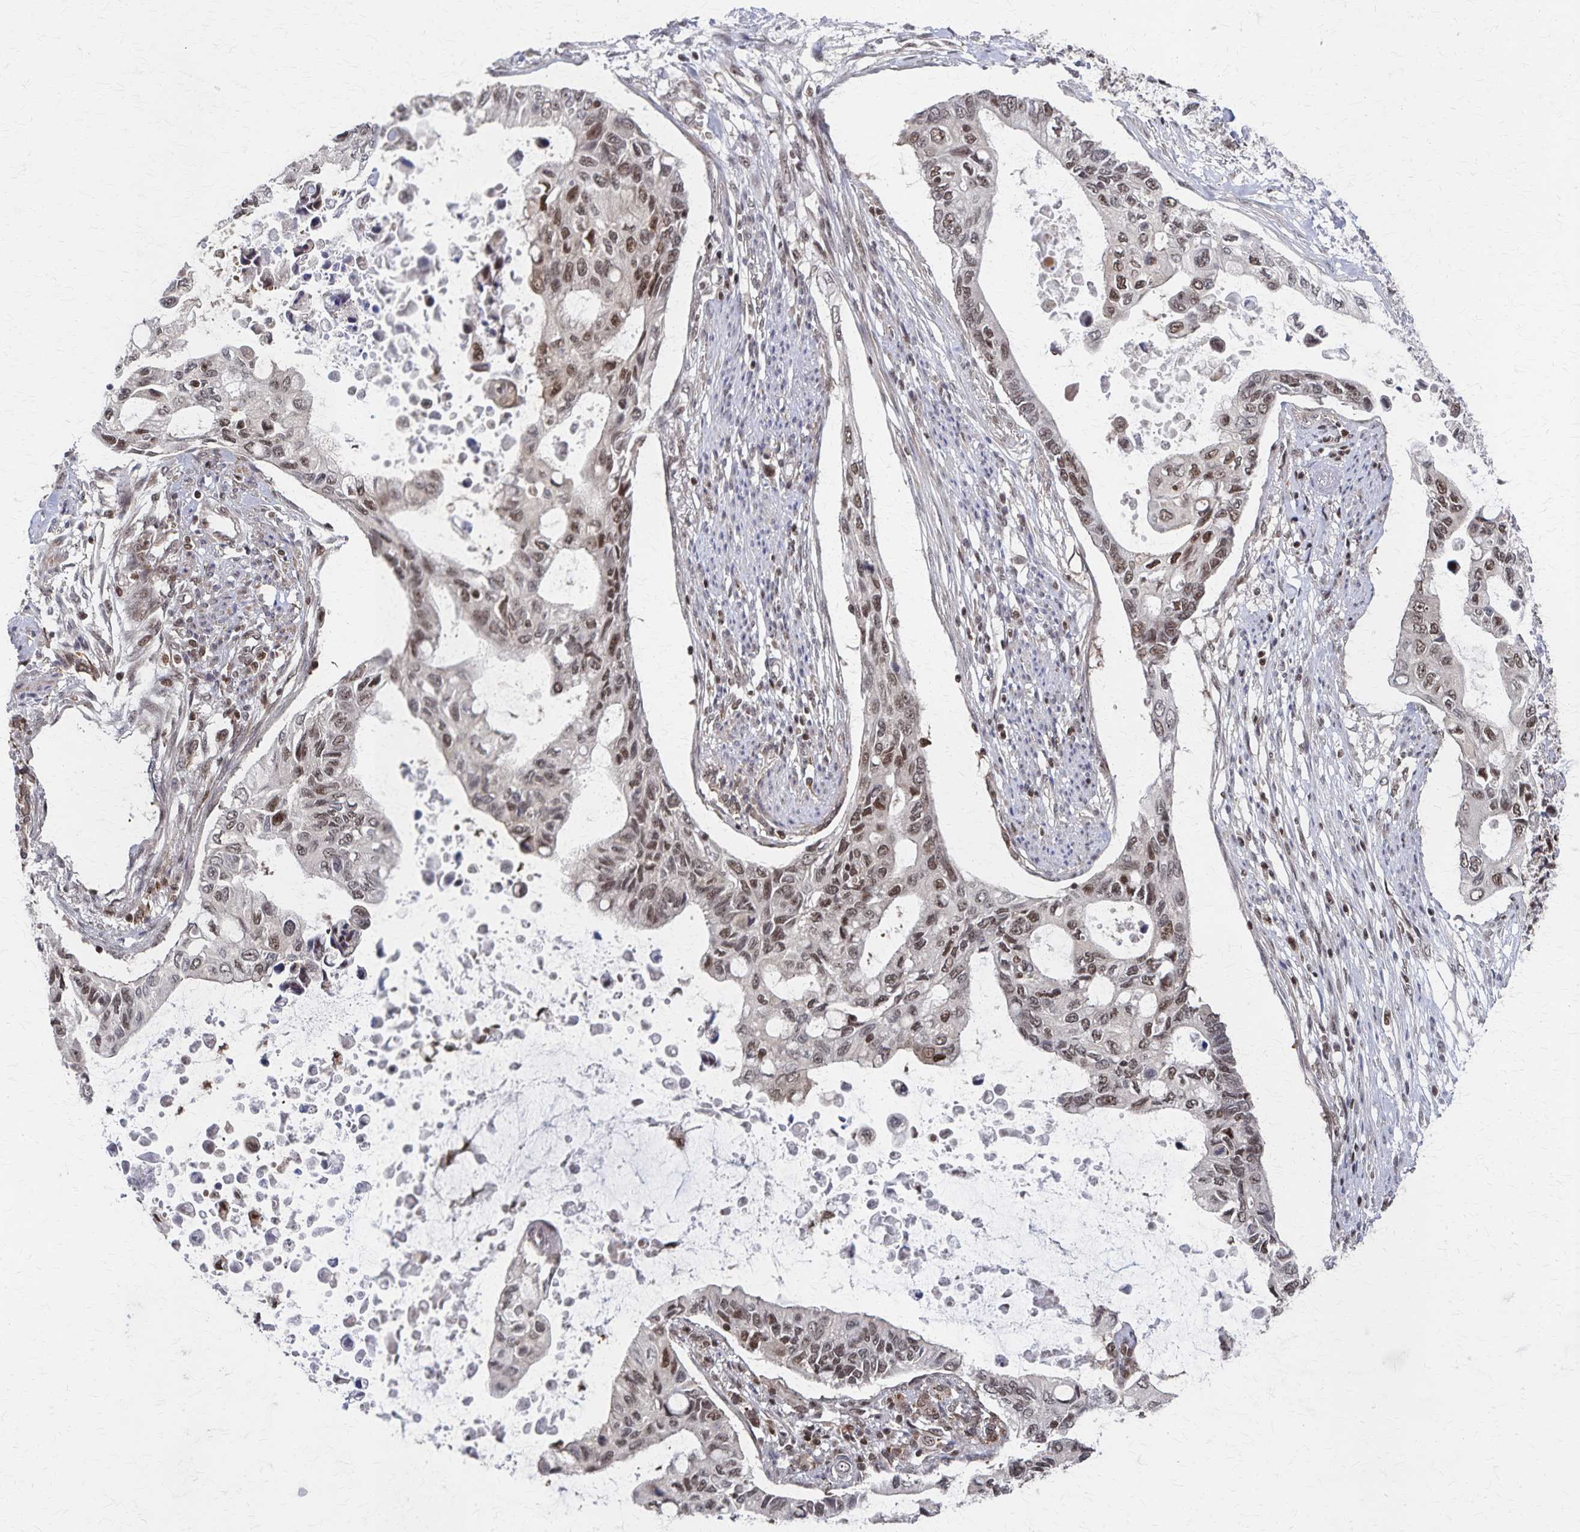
{"staining": {"intensity": "moderate", "quantity": "25%-75%", "location": "nuclear"}, "tissue": "pancreatic cancer", "cell_type": "Tumor cells", "image_type": "cancer", "snomed": [{"axis": "morphology", "description": "Adenocarcinoma, NOS"}, {"axis": "topography", "description": "Pancreas"}], "caption": "This photomicrograph demonstrates immunohistochemistry staining of human pancreatic cancer, with medium moderate nuclear expression in about 25%-75% of tumor cells.", "gene": "GTF2B", "patient": {"sex": "female", "age": 63}}